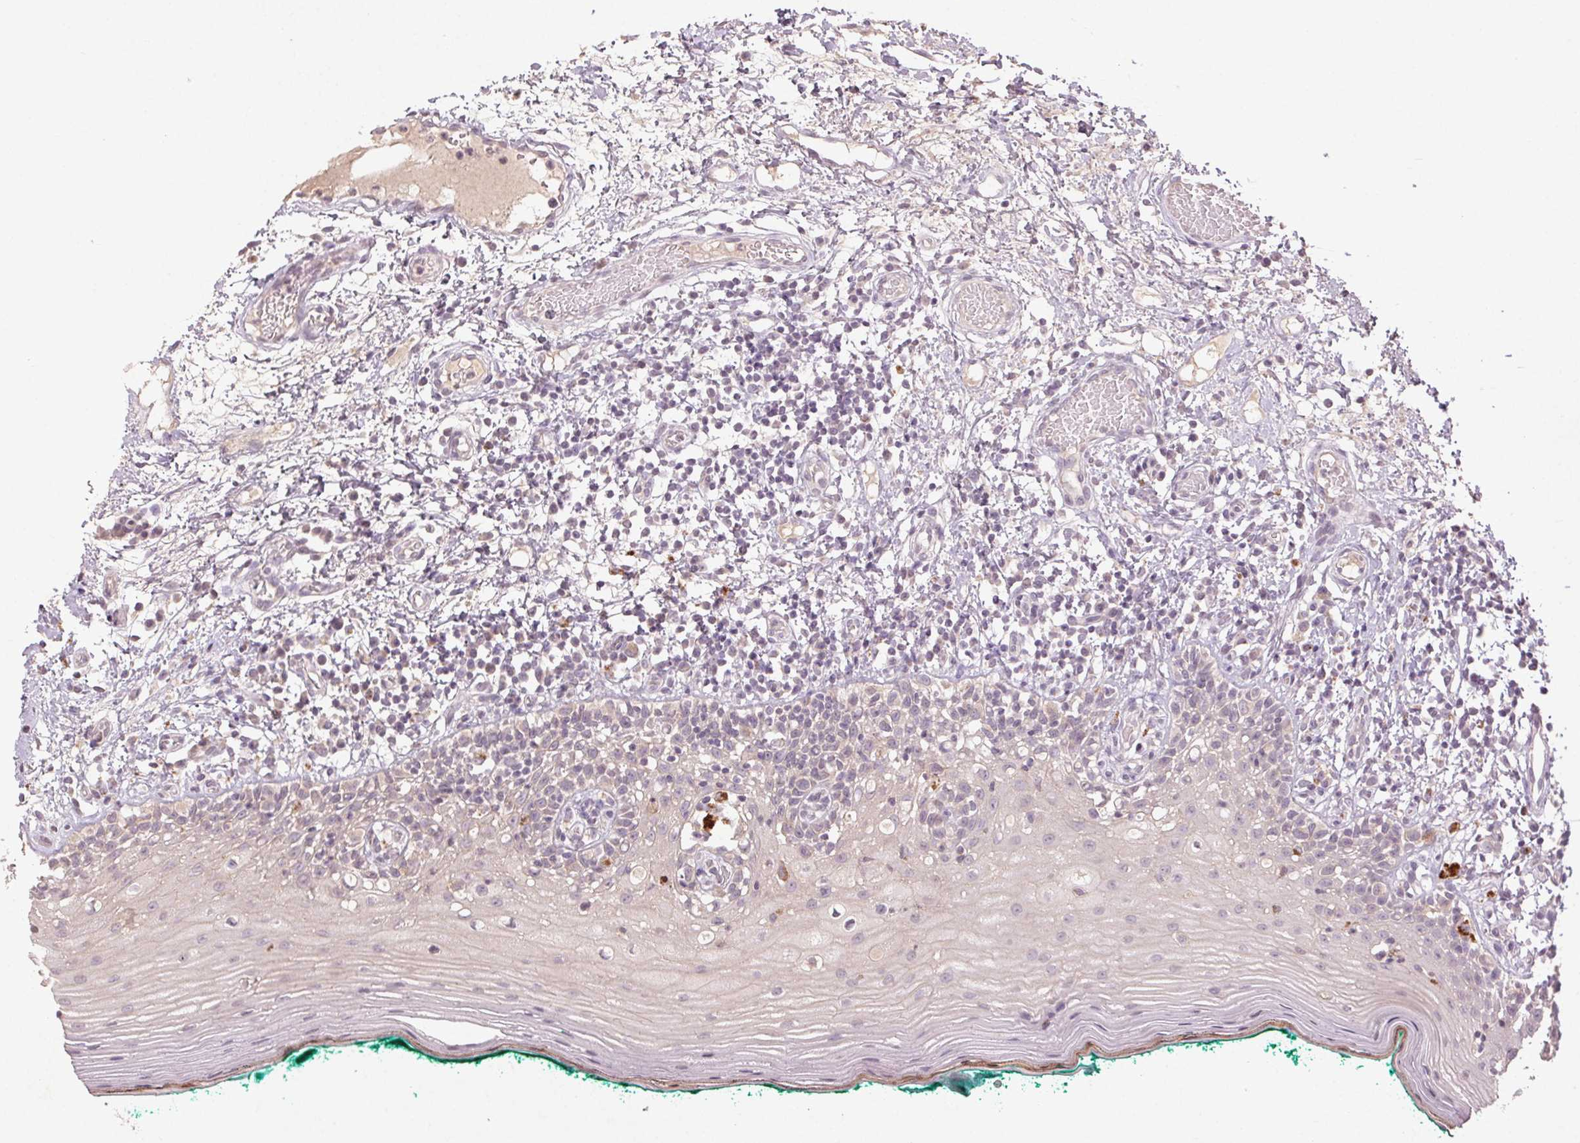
{"staining": {"intensity": "negative", "quantity": "none", "location": "none"}, "tissue": "oral mucosa", "cell_type": "Squamous epithelial cells", "image_type": "normal", "snomed": [{"axis": "morphology", "description": "Normal tissue, NOS"}, {"axis": "topography", "description": "Oral tissue"}], "caption": "A histopathology image of oral mucosa stained for a protein shows no brown staining in squamous epithelial cells. (IHC, brightfield microscopy, high magnification).", "gene": "ENSG00000255641", "patient": {"sex": "female", "age": 83}}